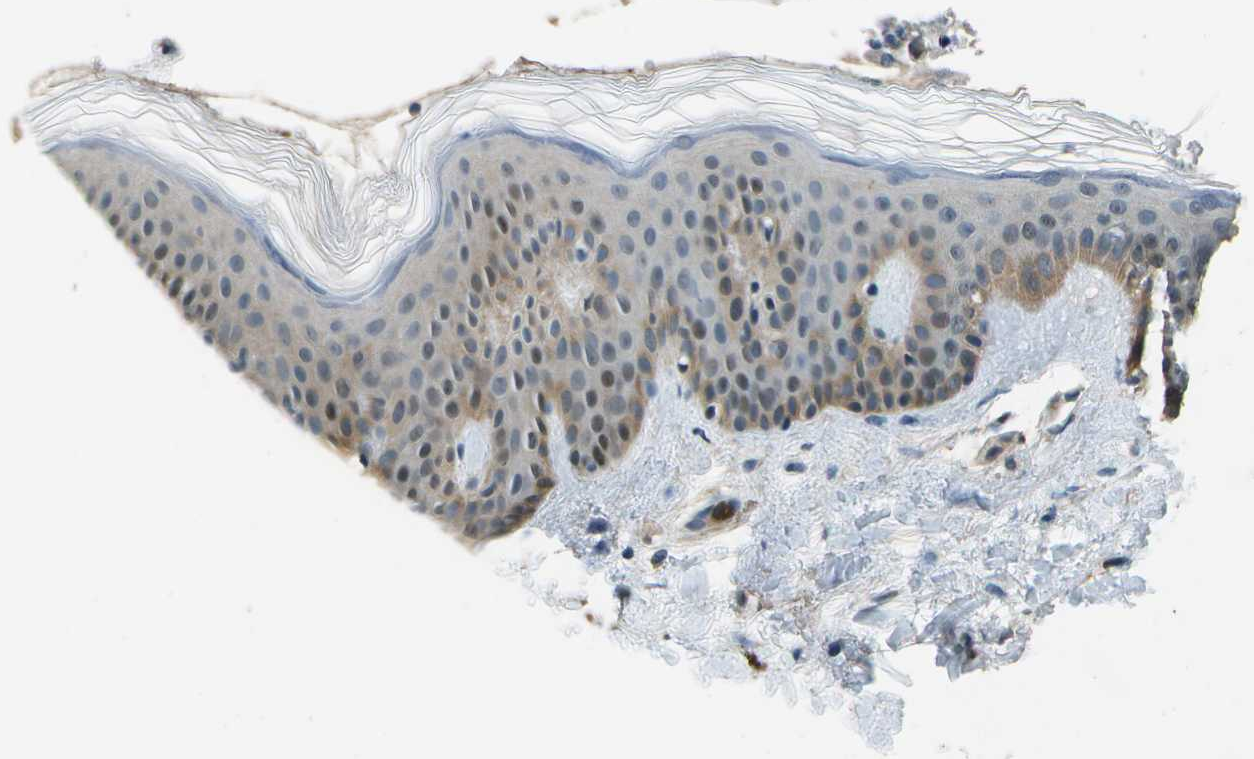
{"staining": {"intensity": "negative", "quantity": "none", "location": "none"}, "tissue": "skin", "cell_type": "Fibroblasts", "image_type": "normal", "snomed": [{"axis": "morphology", "description": "Normal tissue, NOS"}, {"axis": "topography", "description": "Skin"}], "caption": "Unremarkable skin was stained to show a protein in brown. There is no significant positivity in fibroblasts. Brightfield microscopy of IHC stained with DAB (brown) and hematoxylin (blue), captured at high magnification.", "gene": "PDLIM1", "patient": {"sex": "male", "age": 40}}